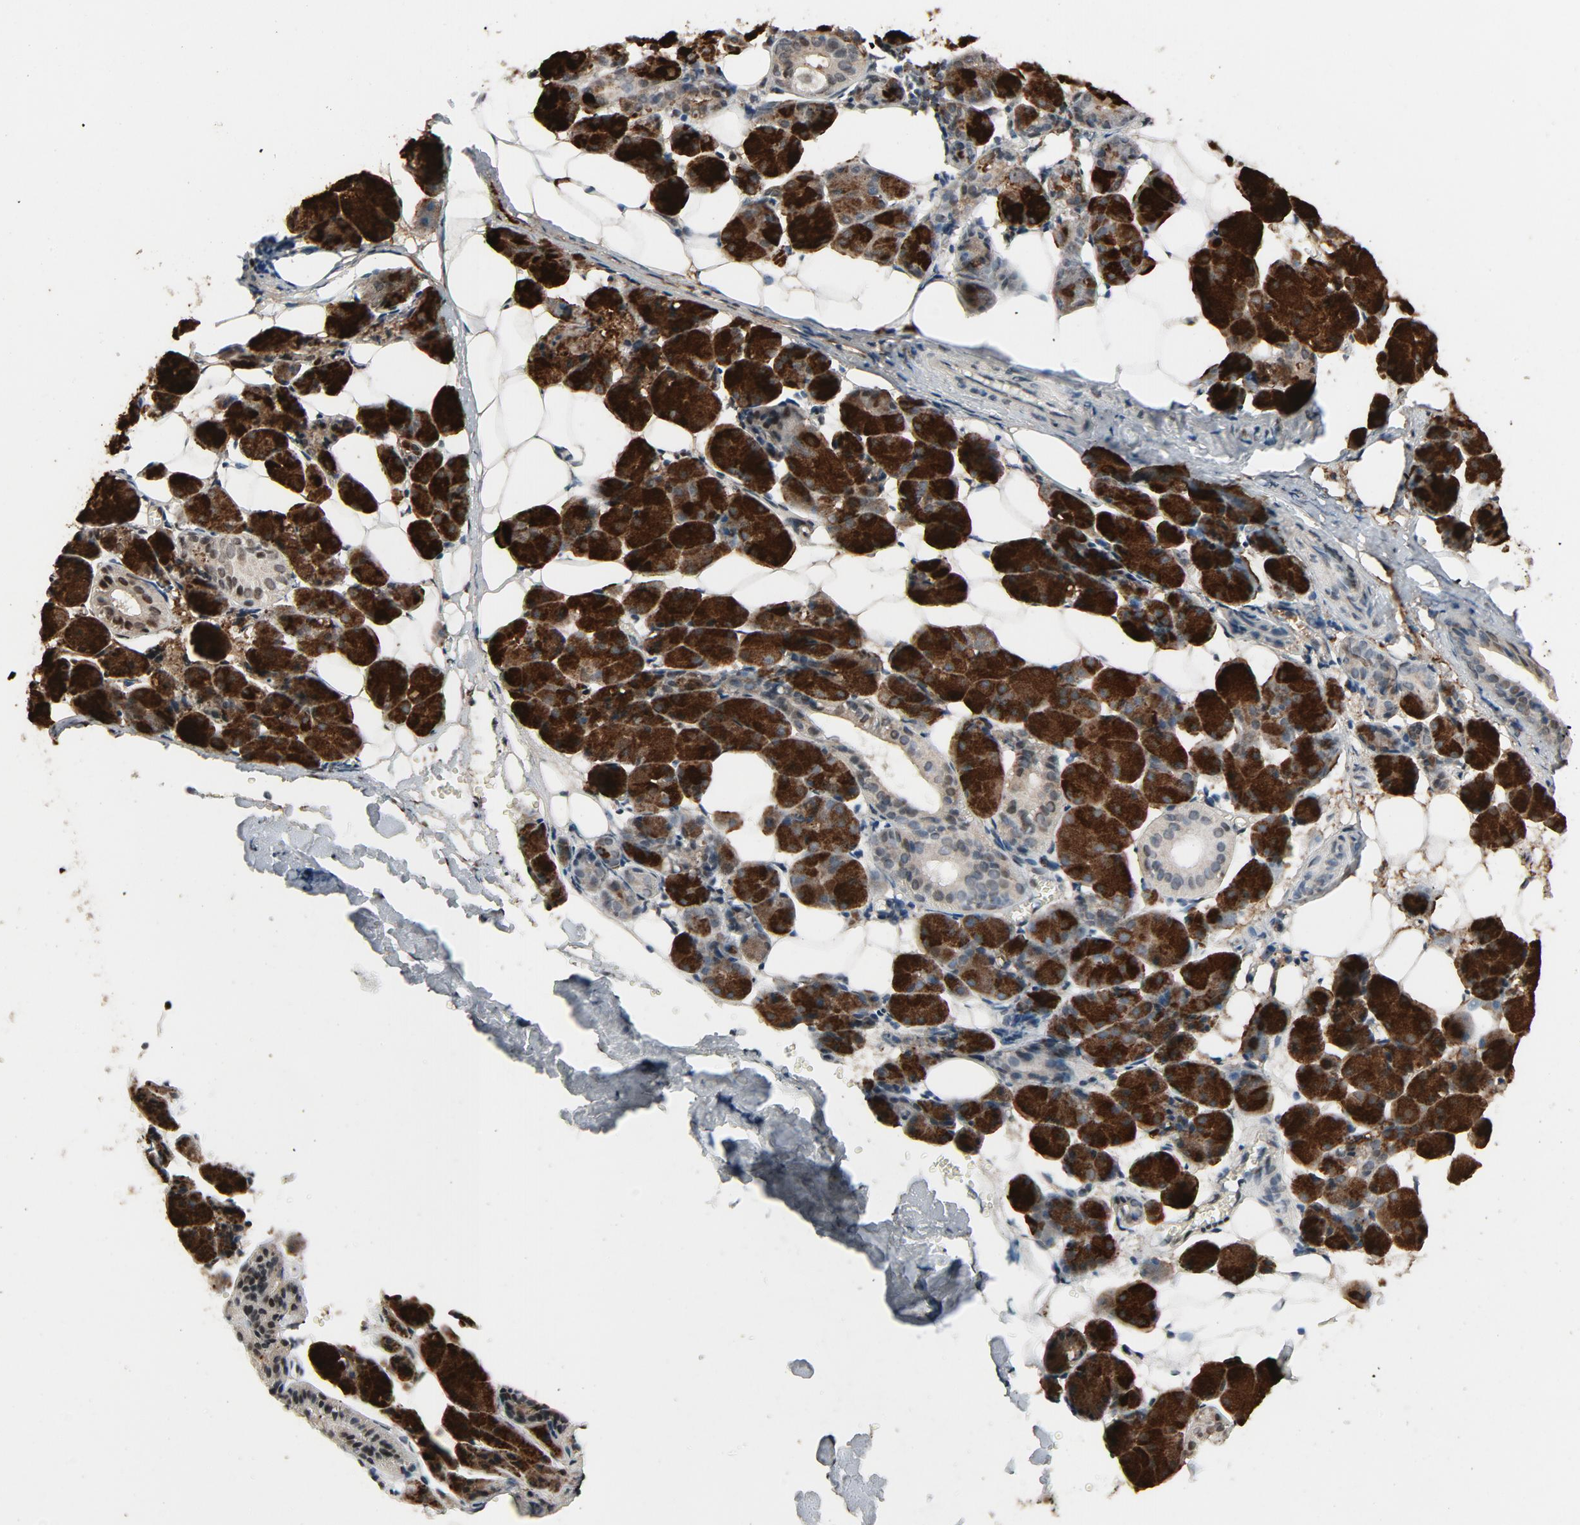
{"staining": {"intensity": "strong", "quantity": ">75%", "location": "cytoplasmic/membranous,nuclear"}, "tissue": "salivary gland", "cell_type": "Glandular cells", "image_type": "normal", "snomed": [{"axis": "morphology", "description": "Normal tissue, NOS"}, {"axis": "morphology", "description": "Adenoma, NOS"}, {"axis": "topography", "description": "Salivary gland"}], "caption": "Human salivary gland stained with a brown dye demonstrates strong cytoplasmic/membranous,nuclear positive positivity in approximately >75% of glandular cells.", "gene": "SMARCD1", "patient": {"sex": "female", "age": 32}}